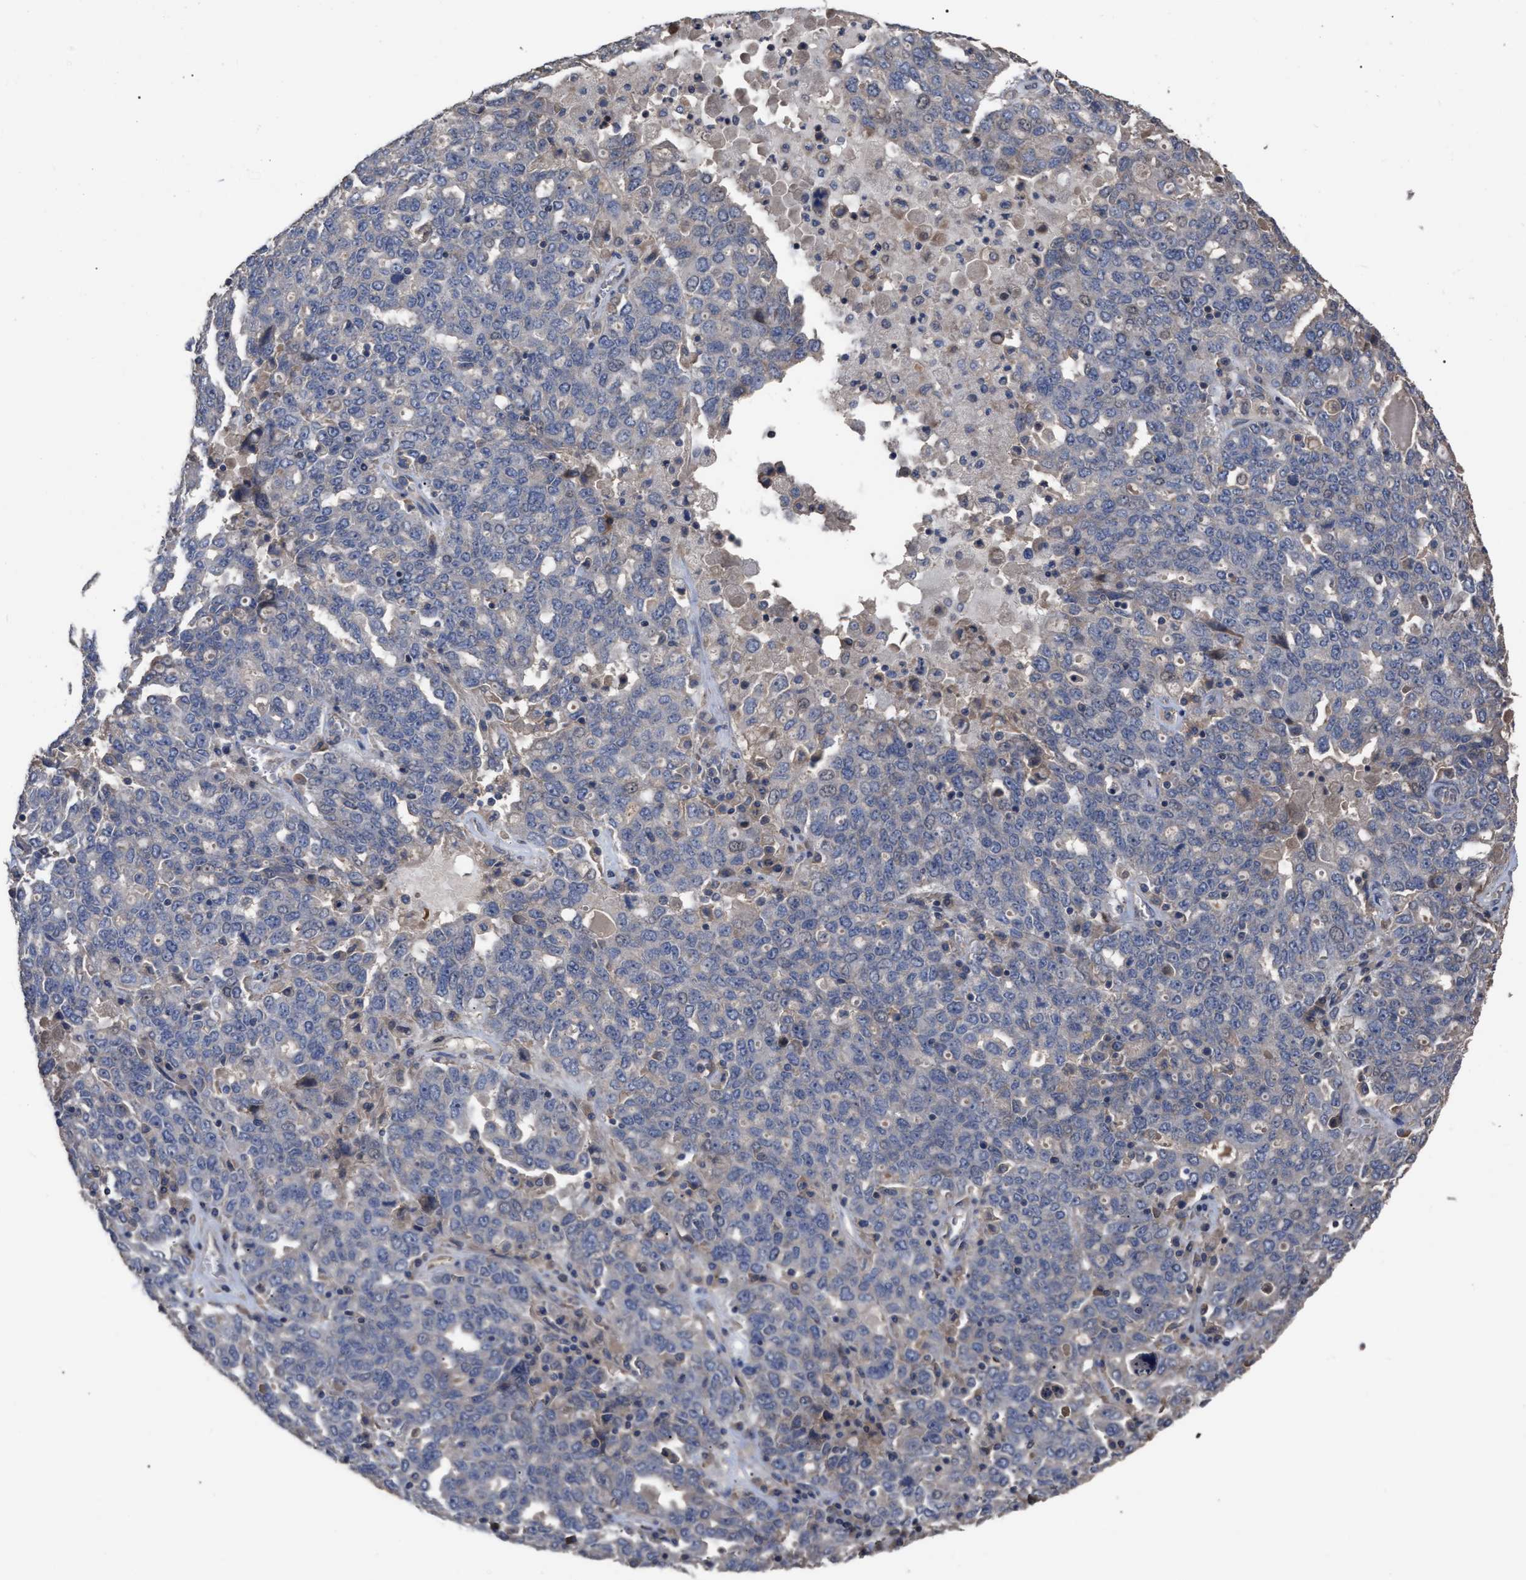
{"staining": {"intensity": "negative", "quantity": "none", "location": "none"}, "tissue": "ovarian cancer", "cell_type": "Tumor cells", "image_type": "cancer", "snomed": [{"axis": "morphology", "description": "Carcinoma, endometroid"}, {"axis": "topography", "description": "Ovary"}], "caption": "A high-resolution image shows immunohistochemistry (IHC) staining of ovarian cancer, which reveals no significant staining in tumor cells. Nuclei are stained in blue.", "gene": "BTN2A1", "patient": {"sex": "female", "age": 62}}